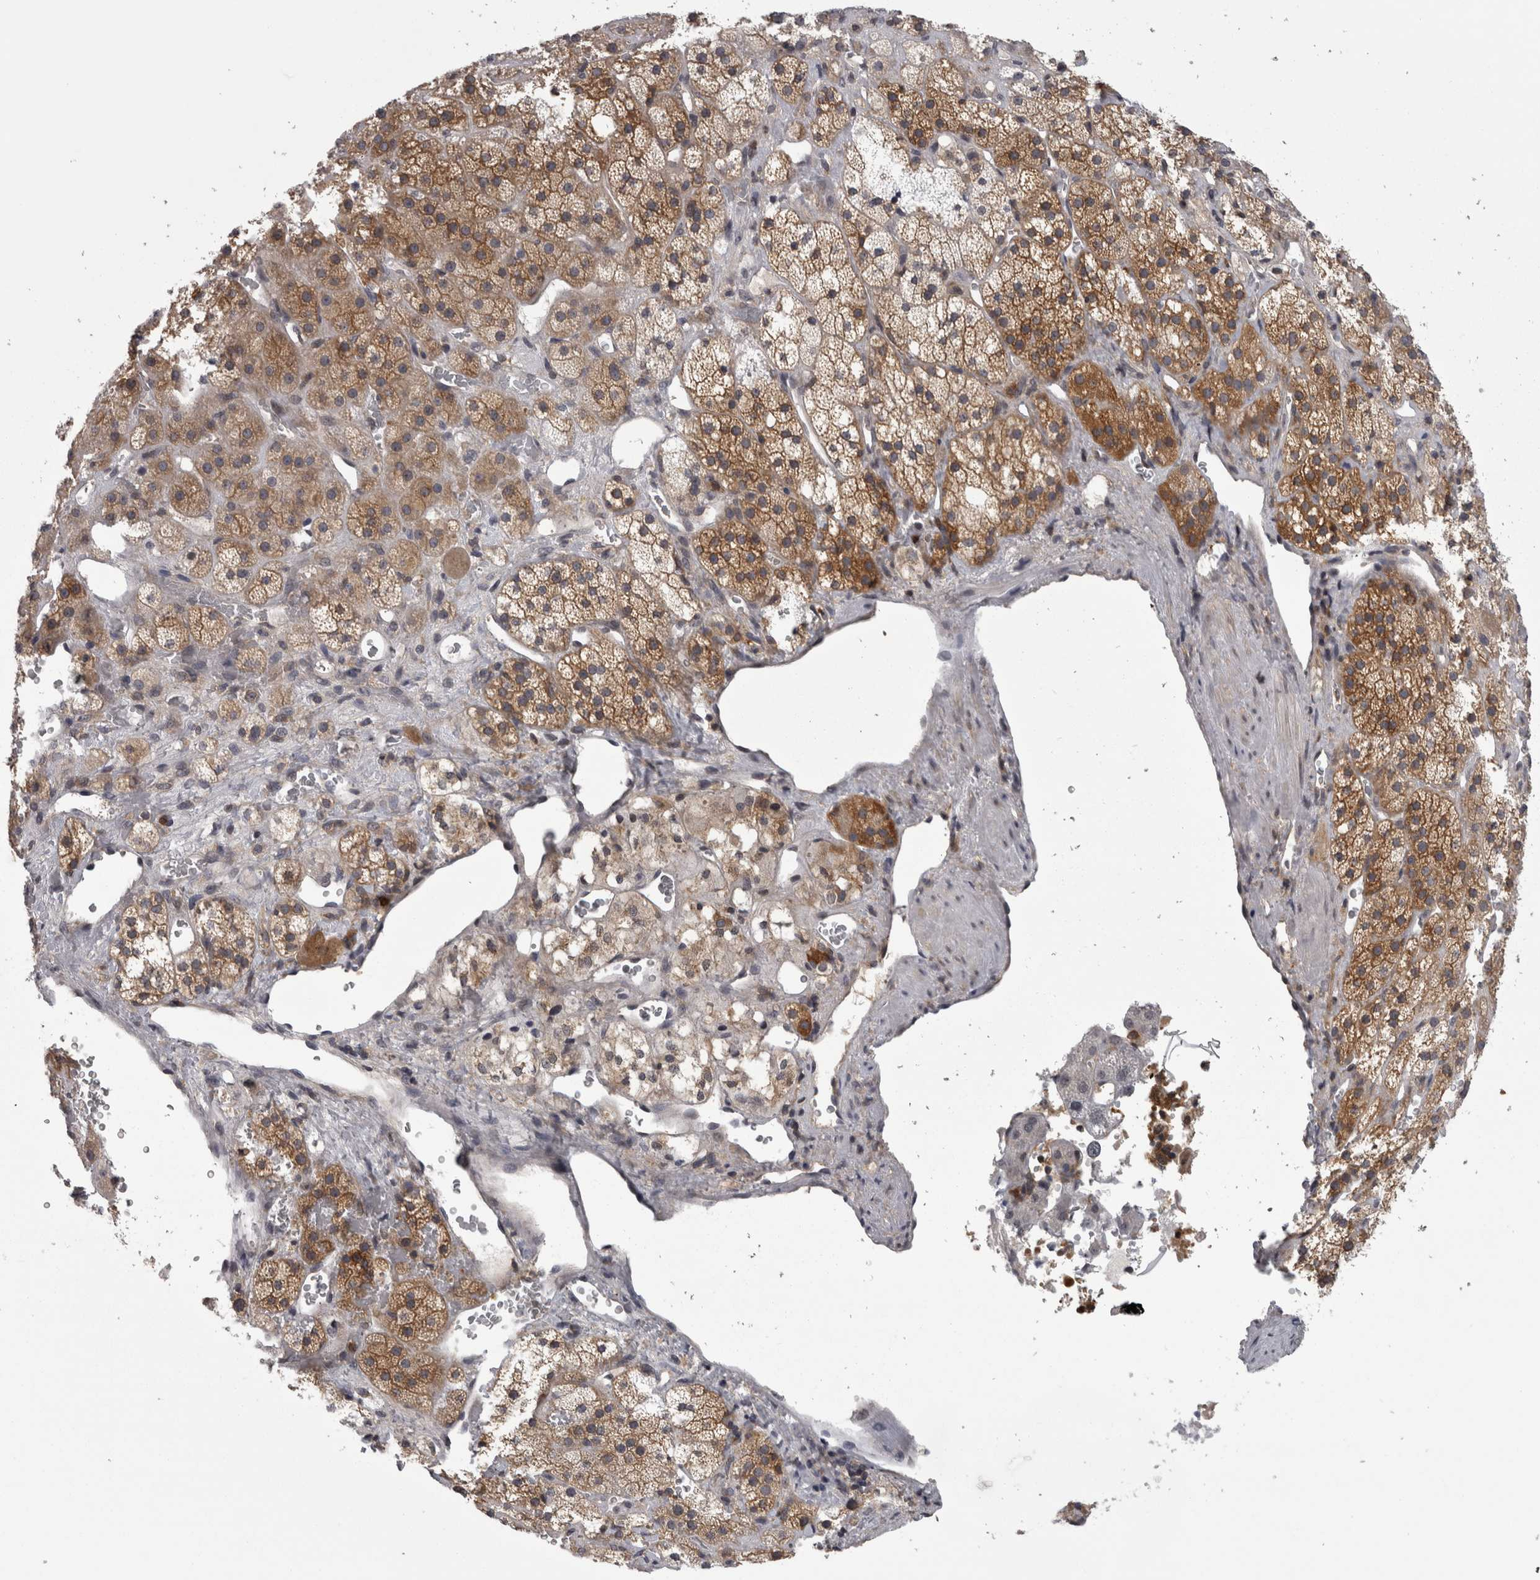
{"staining": {"intensity": "moderate", "quantity": ">75%", "location": "cytoplasmic/membranous"}, "tissue": "adrenal gland", "cell_type": "Glandular cells", "image_type": "normal", "snomed": [{"axis": "morphology", "description": "Normal tissue, NOS"}, {"axis": "topography", "description": "Adrenal gland"}], "caption": "Immunohistochemical staining of unremarkable human adrenal gland shows medium levels of moderate cytoplasmic/membranous staining in approximately >75% of glandular cells.", "gene": "CACYBP", "patient": {"sex": "male", "age": 57}}